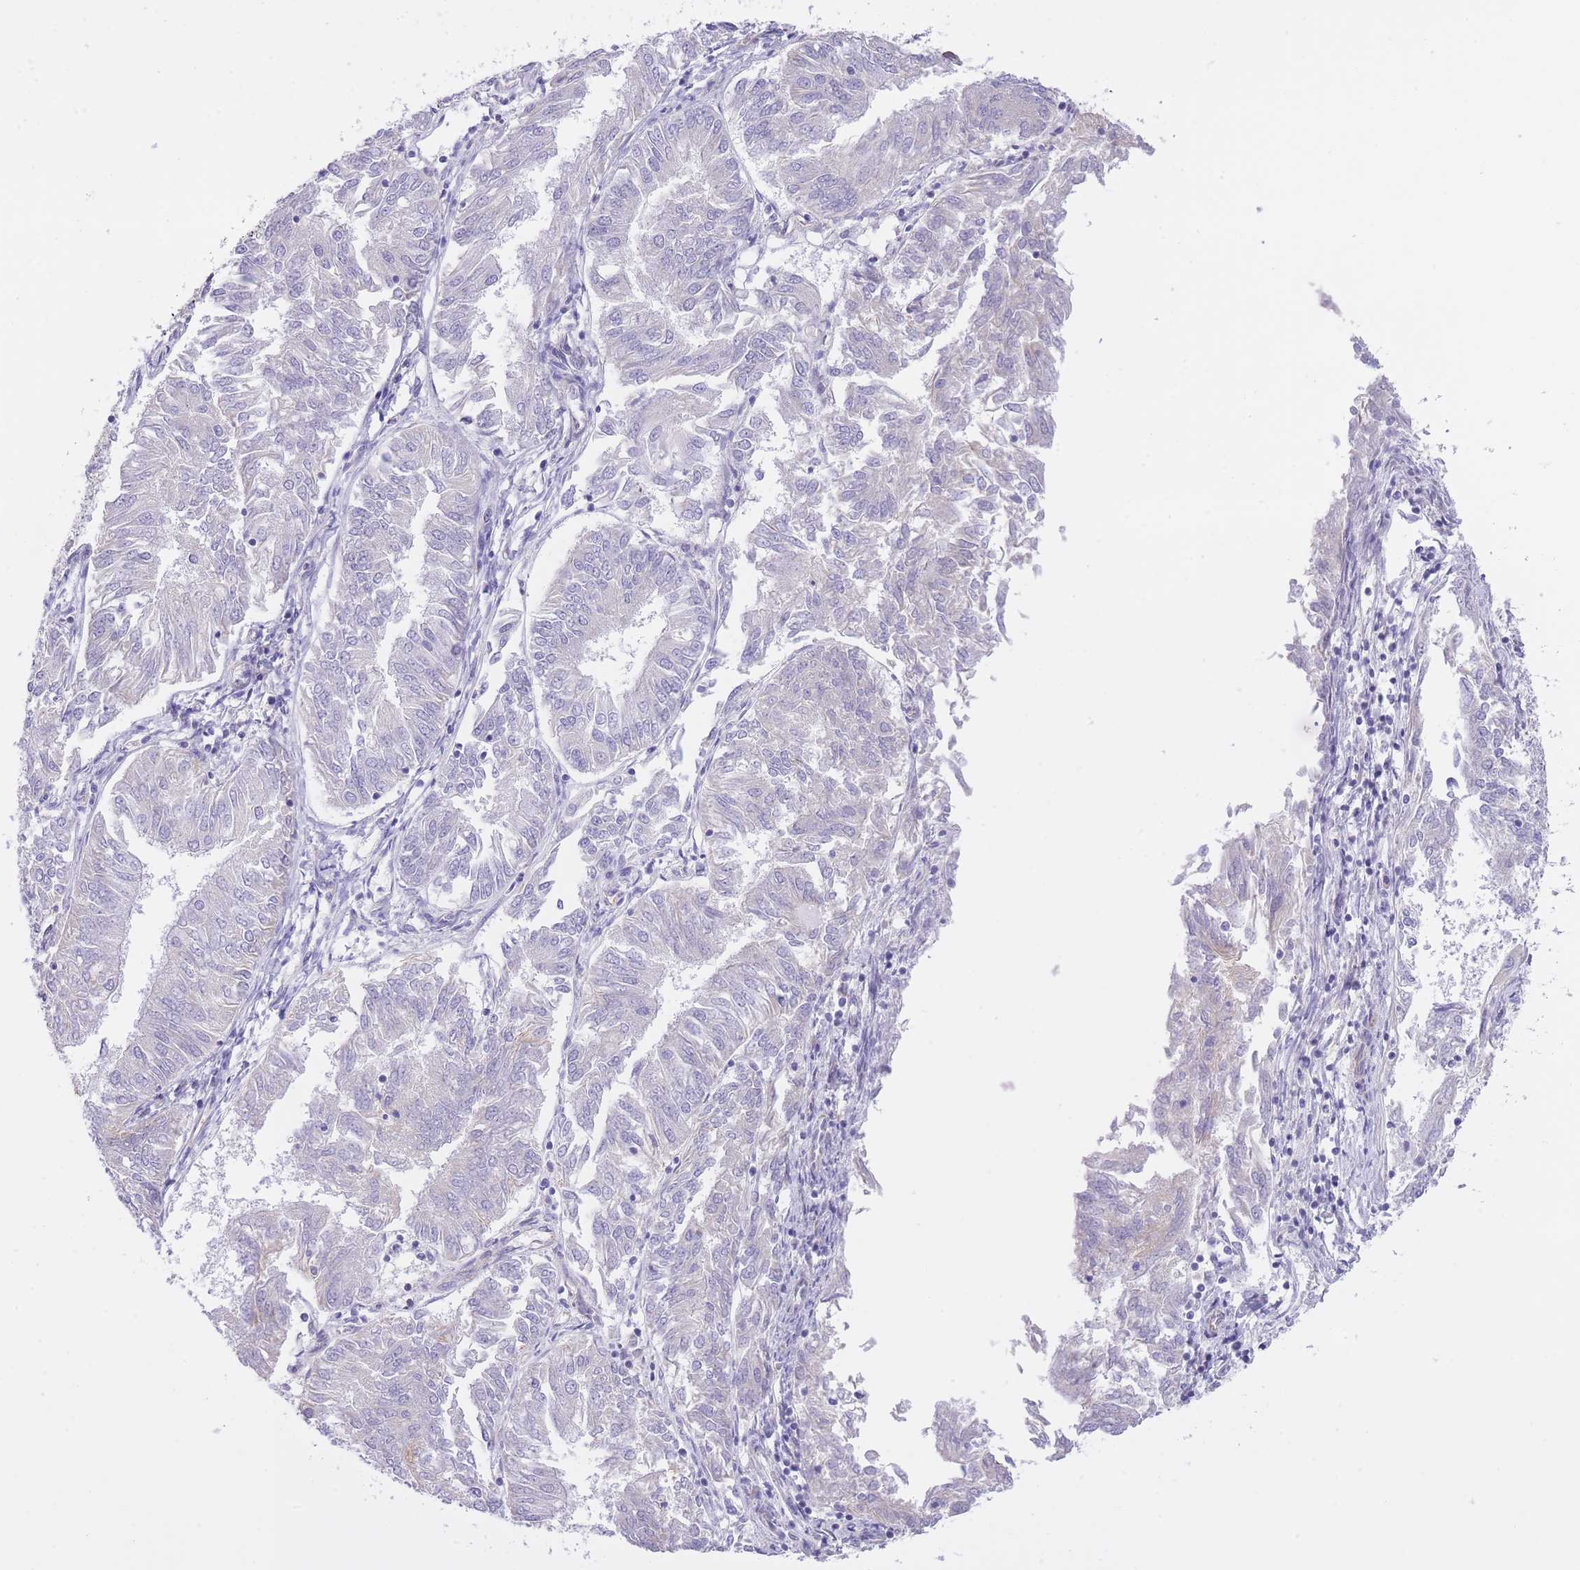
{"staining": {"intensity": "negative", "quantity": "none", "location": "none"}, "tissue": "endometrial cancer", "cell_type": "Tumor cells", "image_type": "cancer", "snomed": [{"axis": "morphology", "description": "Adenocarcinoma, NOS"}, {"axis": "topography", "description": "Endometrium"}], "caption": "High magnification brightfield microscopy of endometrial adenocarcinoma stained with DAB (3,3'-diaminobenzidine) (brown) and counterstained with hematoxylin (blue): tumor cells show no significant staining. The staining is performed using DAB brown chromogen with nuclei counter-stained in using hematoxylin.", "gene": "MEIOSIN", "patient": {"sex": "female", "age": 58}}